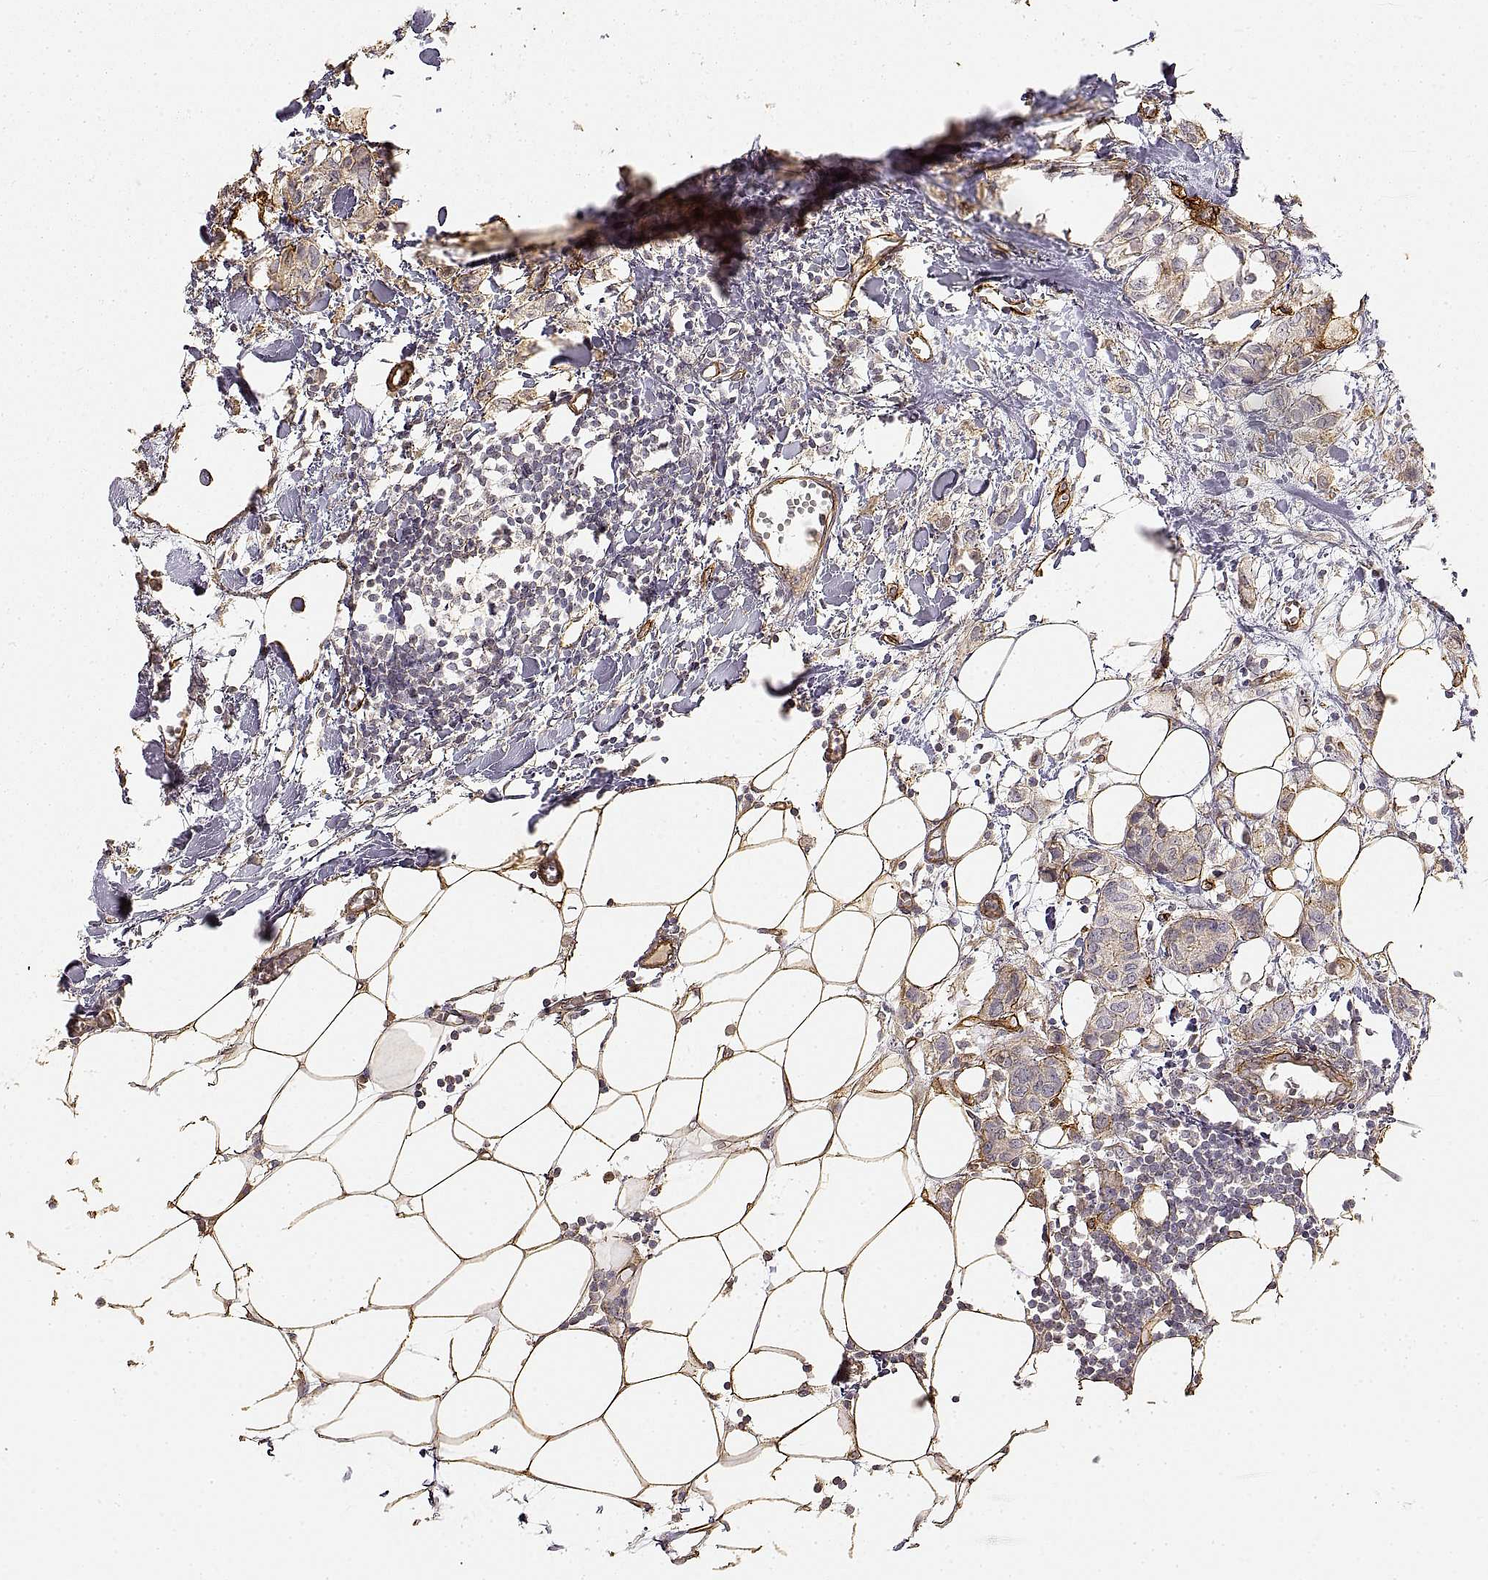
{"staining": {"intensity": "moderate", "quantity": "<25%", "location": "cytoplasmic/membranous"}, "tissue": "breast cancer", "cell_type": "Tumor cells", "image_type": "cancer", "snomed": [{"axis": "morphology", "description": "Duct carcinoma"}, {"axis": "topography", "description": "Breast"}], "caption": "This histopathology image shows breast cancer (infiltrating ductal carcinoma) stained with immunohistochemistry (IHC) to label a protein in brown. The cytoplasmic/membranous of tumor cells show moderate positivity for the protein. Nuclei are counter-stained blue.", "gene": "LAMA4", "patient": {"sex": "female", "age": 85}}